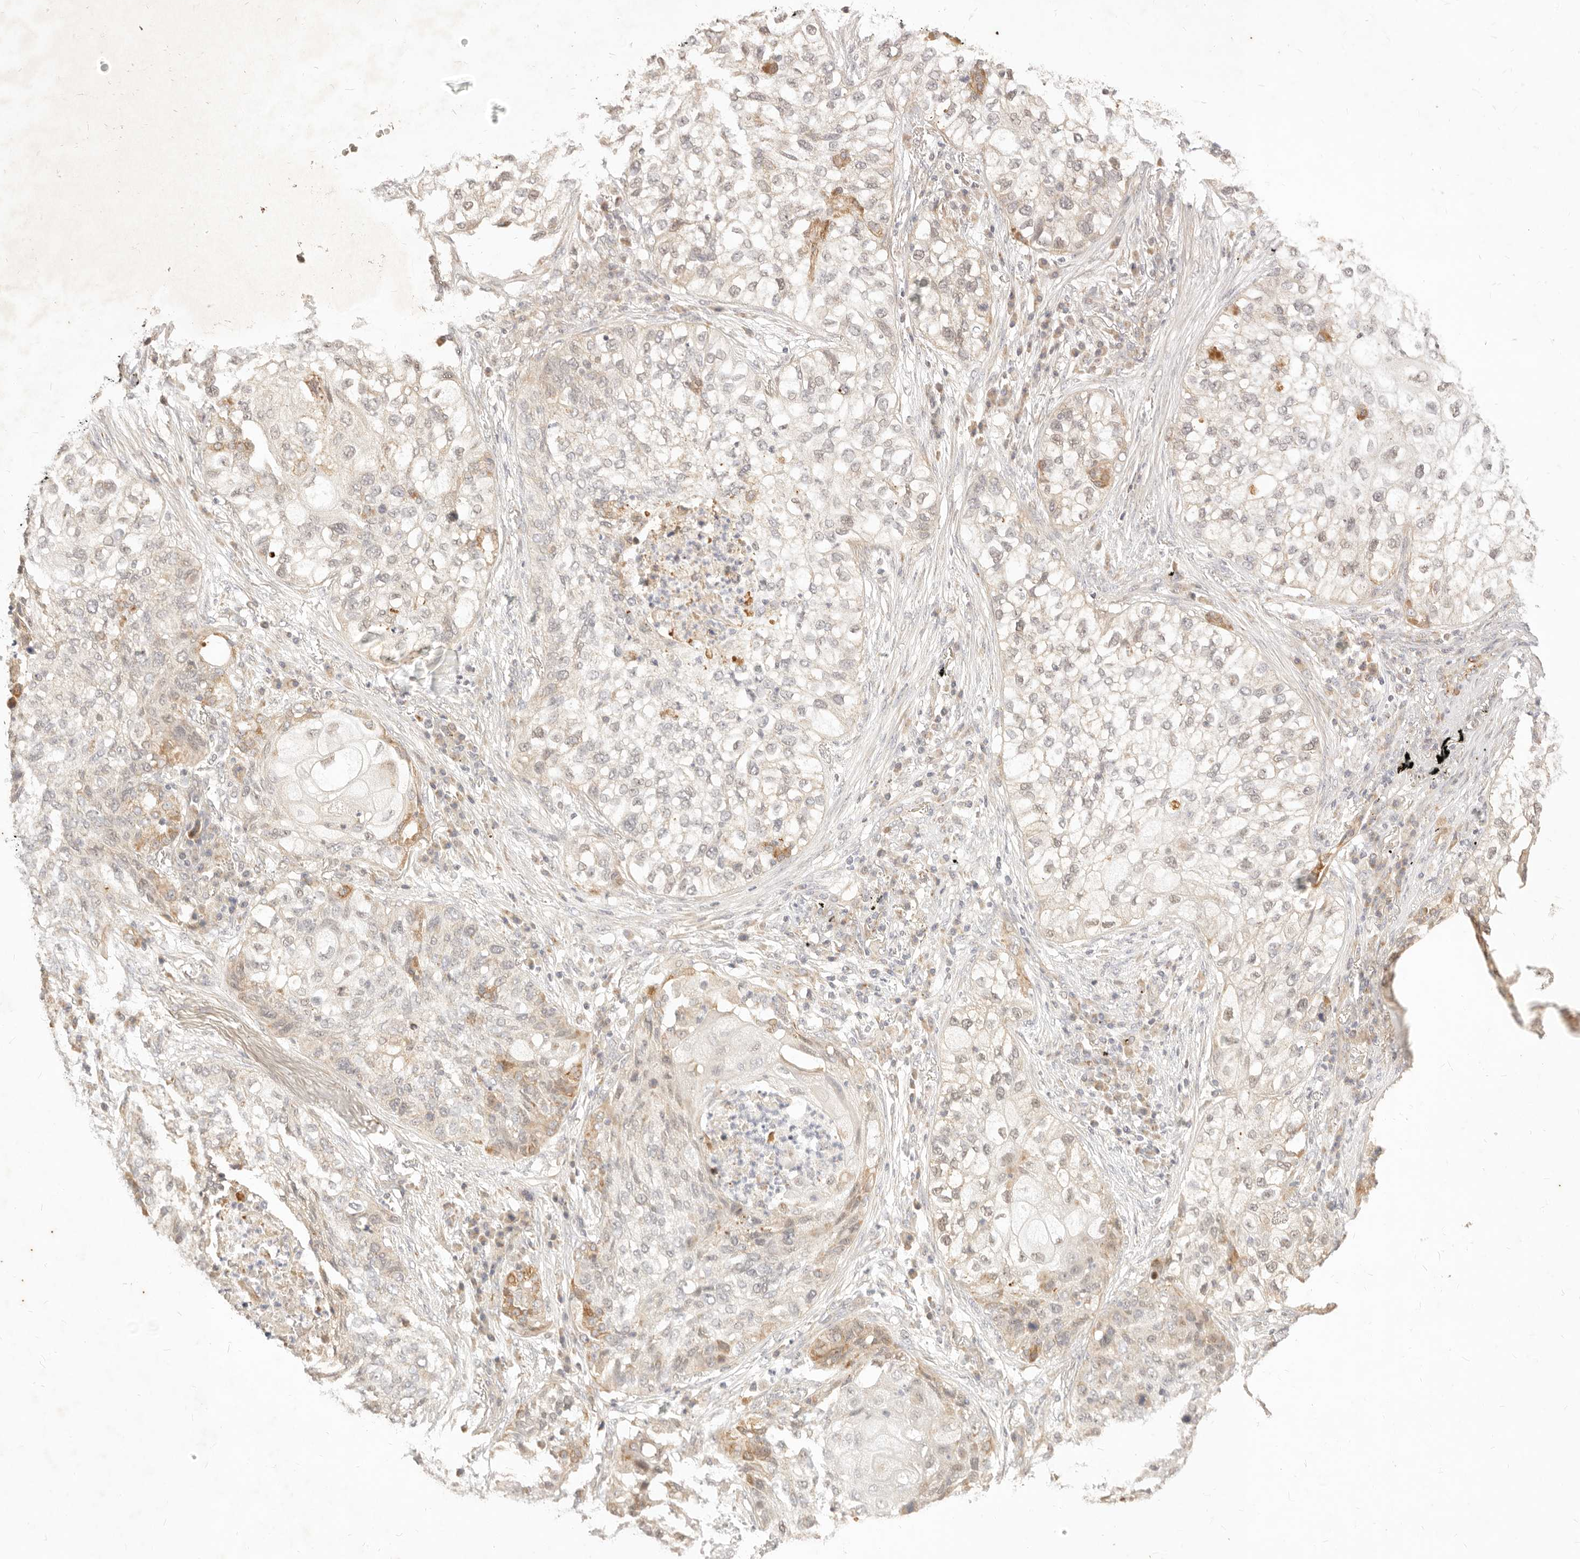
{"staining": {"intensity": "moderate", "quantity": "<25%", "location": "cytoplasmic/membranous"}, "tissue": "lung cancer", "cell_type": "Tumor cells", "image_type": "cancer", "snomed": [{"axis": "morphology", "description": "Squamous cell carcinoma, NOS"}, {"axis": "topography", "description": "Lung"}], "caption": "IHC (DAB (3,3'-diaminobenzidine)) staining of human lung squamous cell carcinoma reveals moderate cytoplasmic/membranous protein expression in approximately <25% of tumor cells.", "gene": "RUBCNL", "patient": {"sex": "female", "age": 63}}